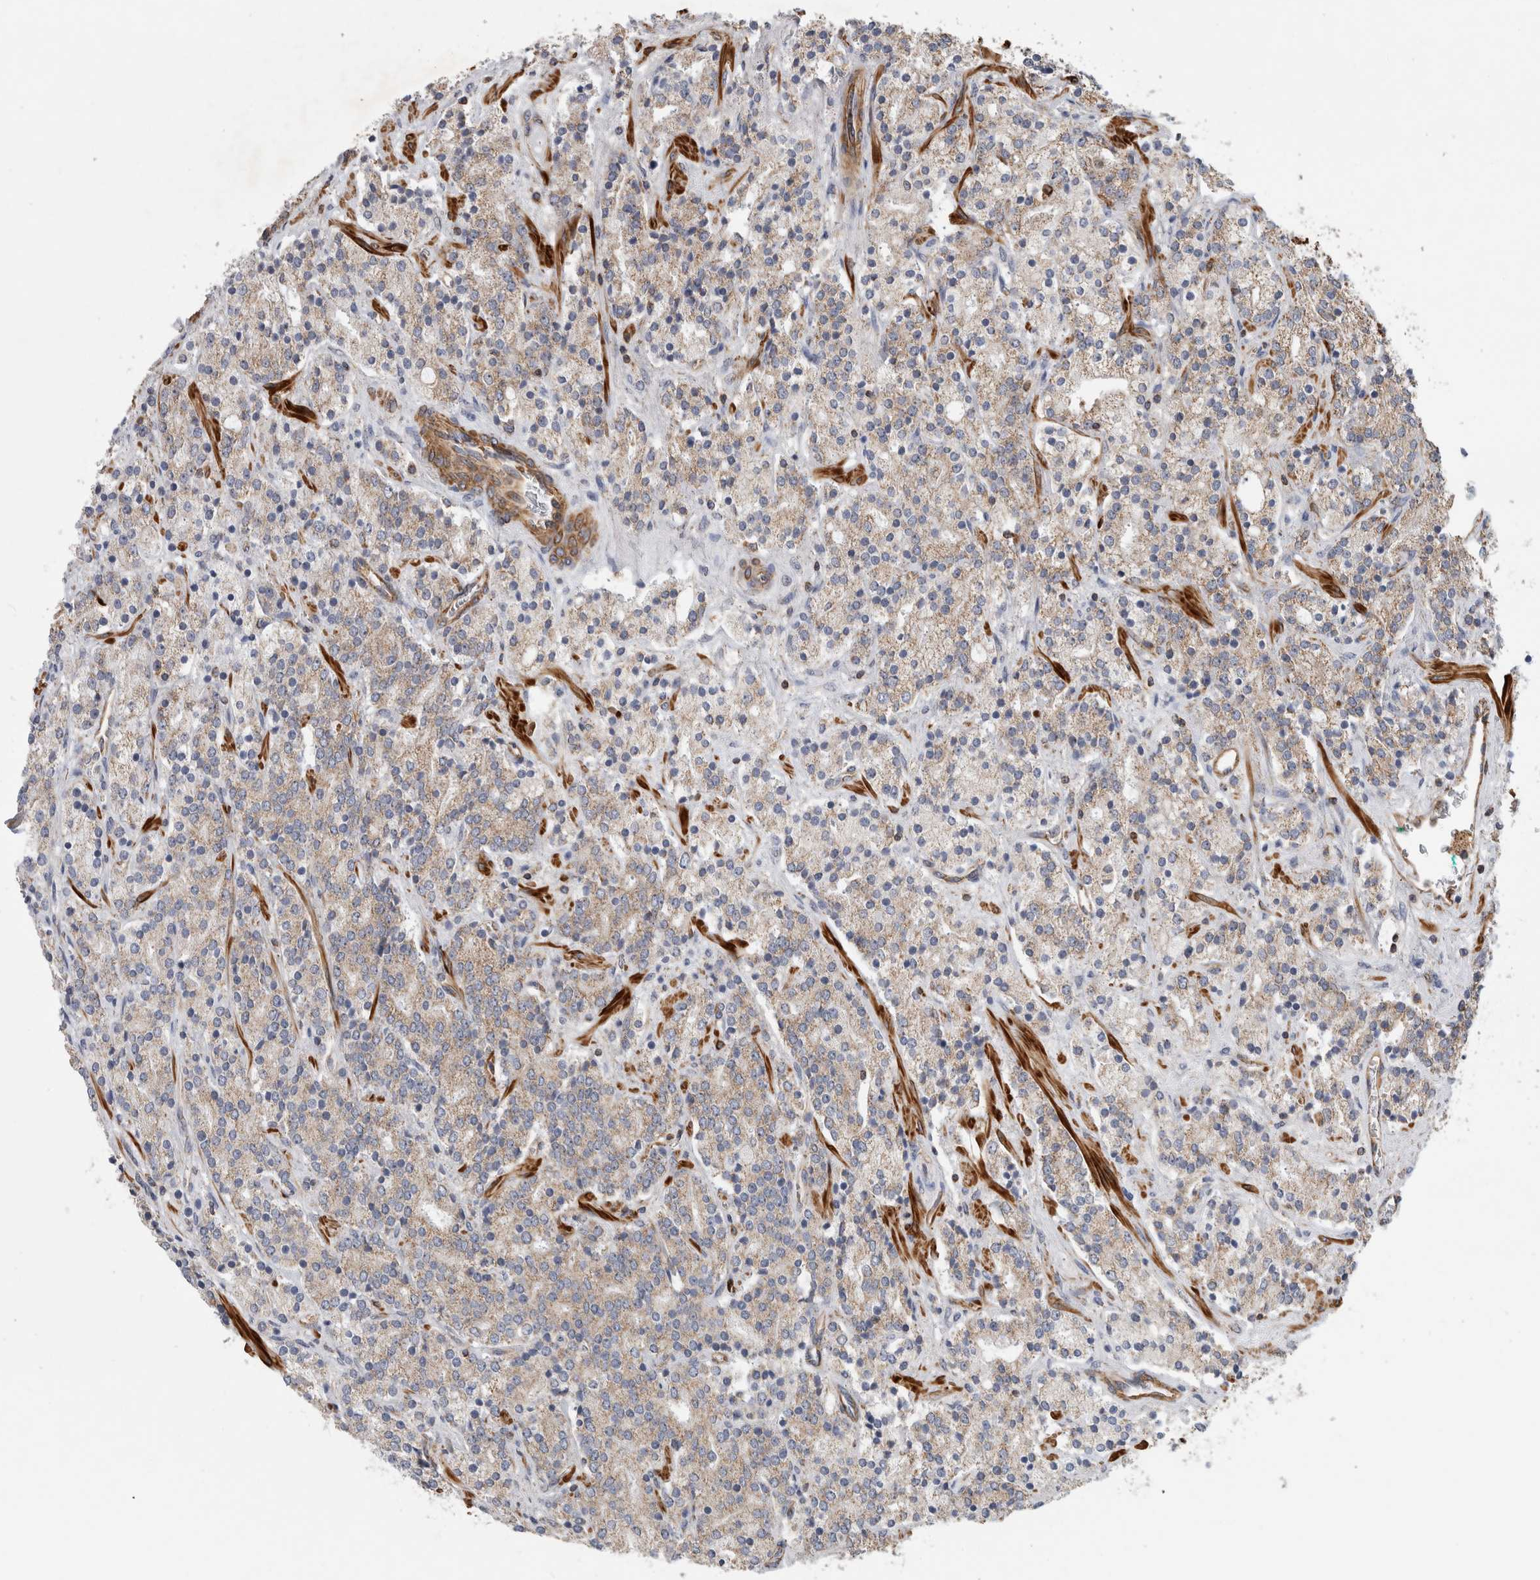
{"staining": {"intensity": "weak", "quantity": ">75%", "location": "cytoplasmic/membranous"}, "tissue": "prostate cancer", "cell_type": "Tumor cells", "image_type": "cancer", "snomed": [{"axis": "morphology", "description": "Adenocarcinoma, High grade"}, {"axis": "topography", "description": "Prostate"}], "caption": "Protein analysis of prostate cancer (high-grade adenocarcinoma) tissue displays weak cytoplasmic/membranous staining in about >75% of tumor cells.", "gene": "SFXN2", "patient": {"sex": "male", "age": 71}}